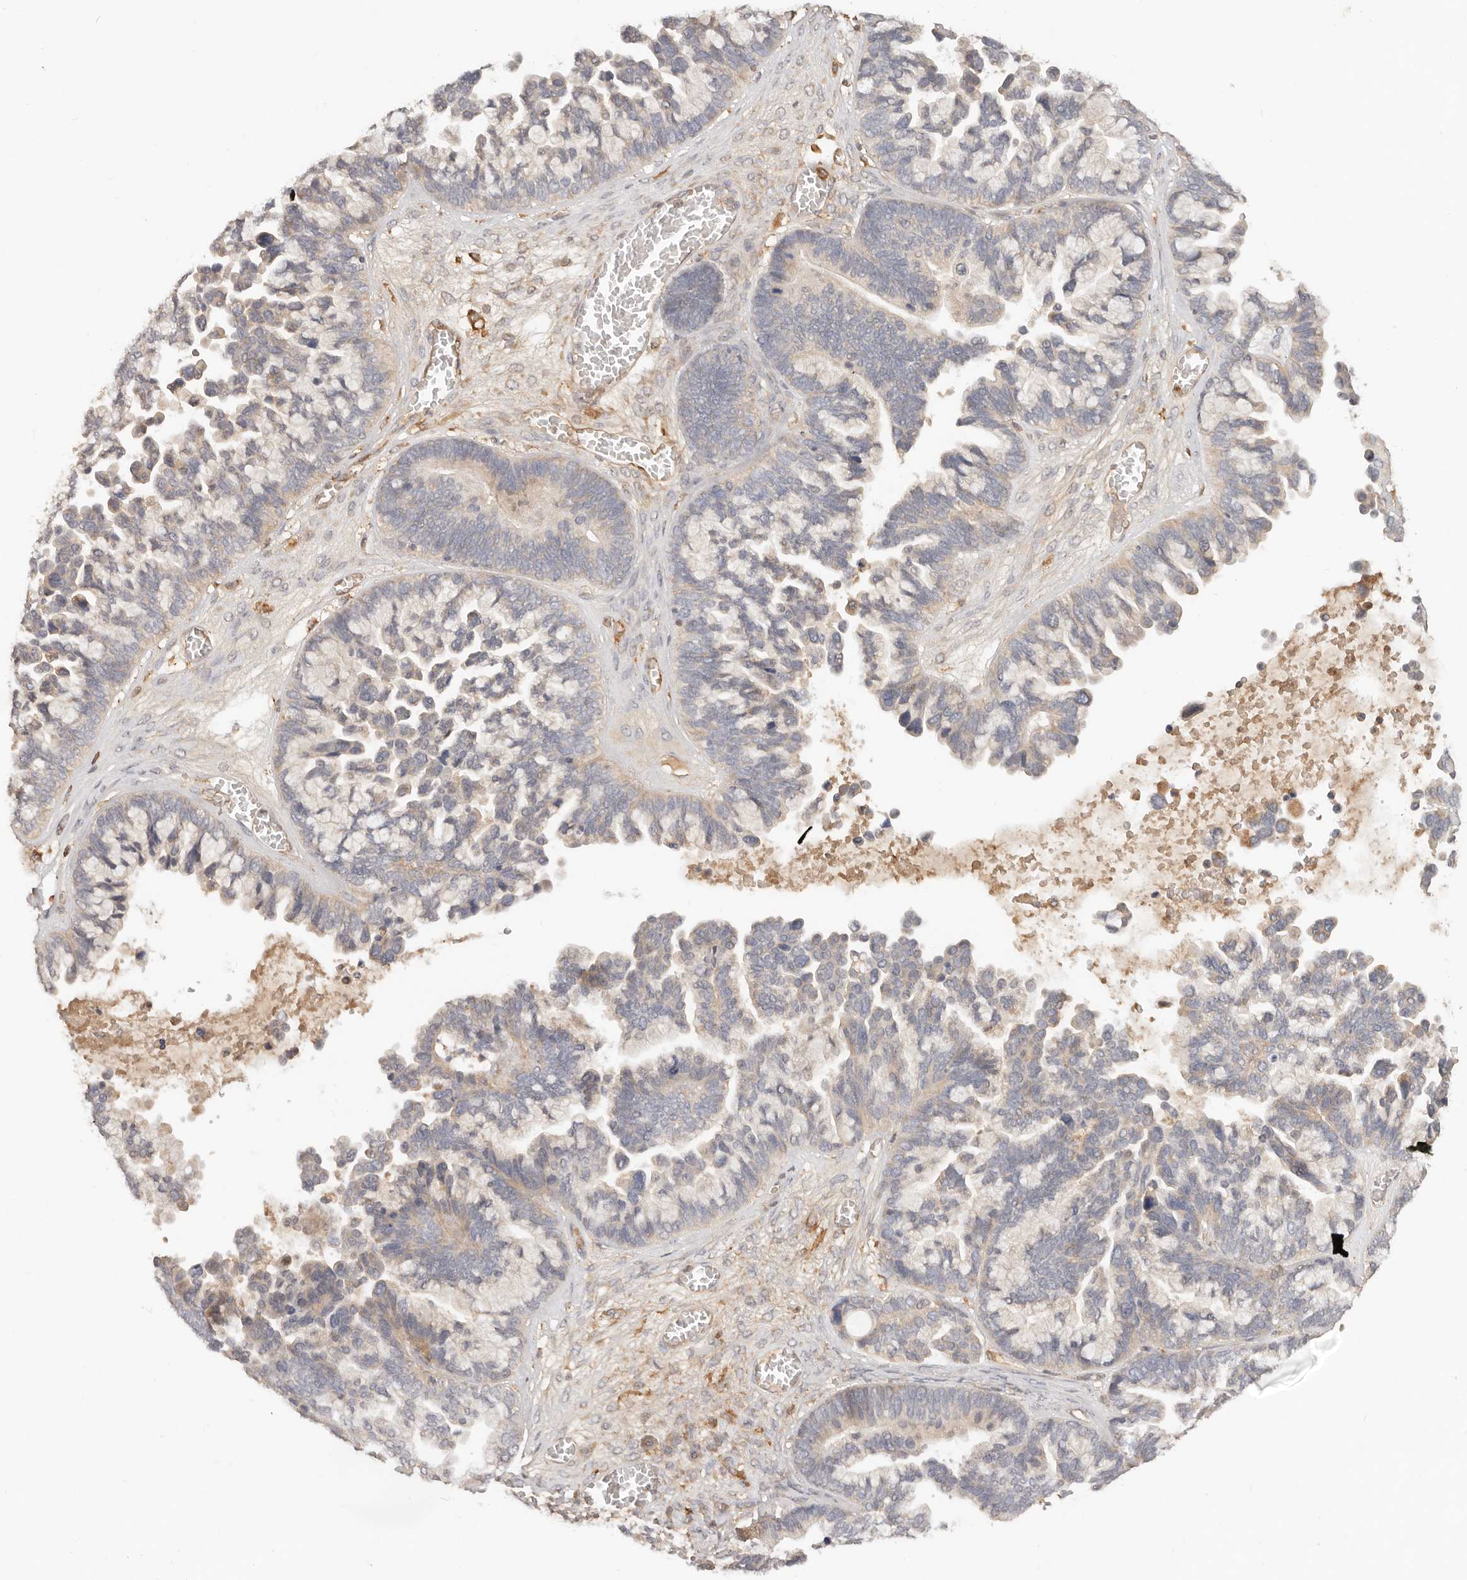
{"staining": {"intensity": "weak", "quantity": "25%-75%", "location": "cytoplasmic/membranous"}, "tissue": "ovarian cancer", "cell_type": "Tumor cells", "image_type": "cancer", "snomed": [{"axis": "morphology", "description": "Cystadenocarcinoma, serous, NOS"}, {"axis": "topography", "description": "Ovary"}], "caption": "Human ovarian cancer stained for a protein (brown) demonstrates weak cytoplasmic/membranous positive positivity in approximately 25%-75% of tumor cells.", "gene": "NECAP2", "patient": {"sex": "female", "age": 56}}